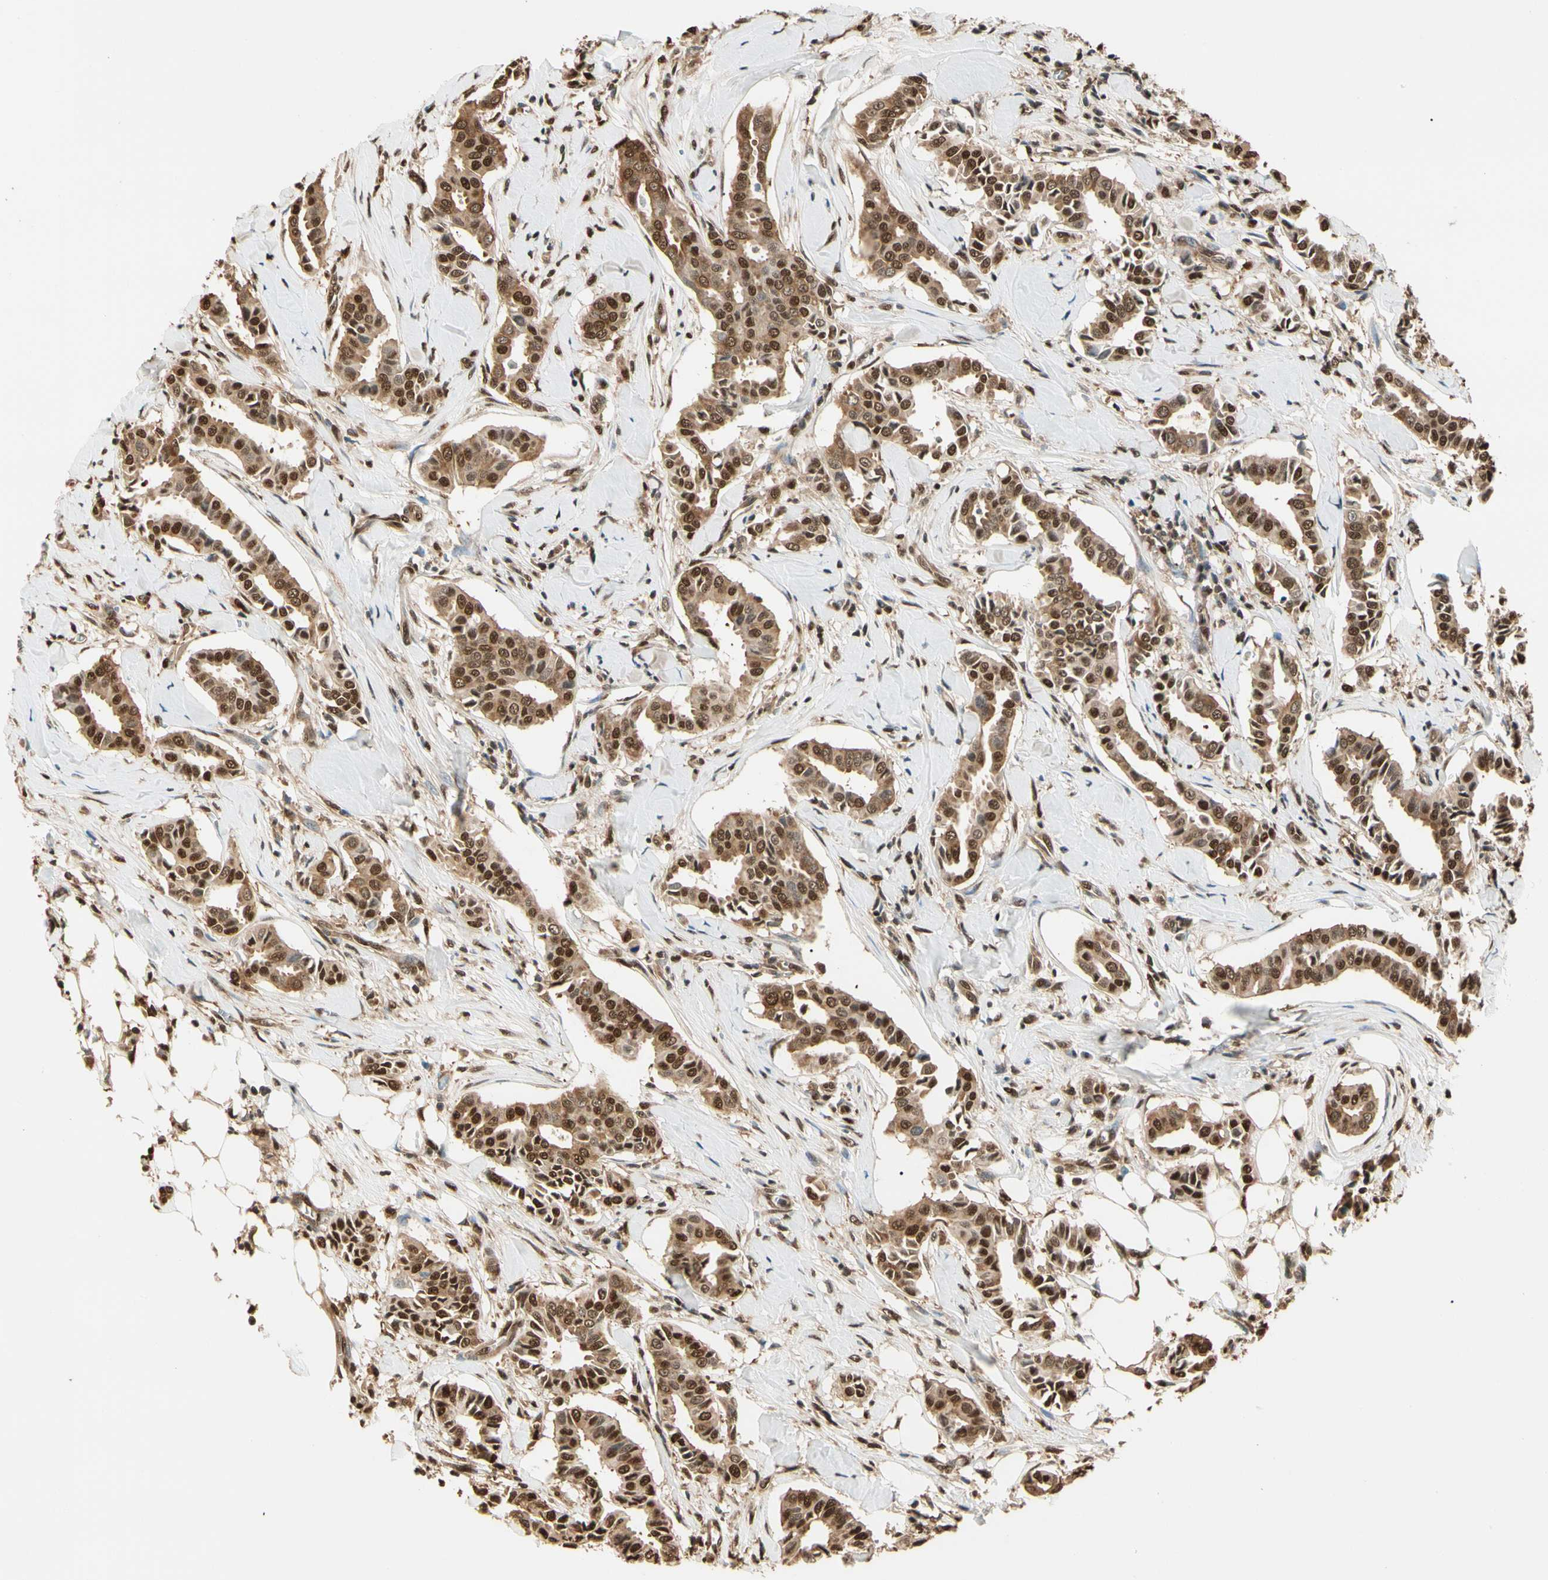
{"staining": {"intensity": "strong", "quantity": ">75%", "location": "cytoplasmic/membranous,nuclear"}, "tissue": "head and neck cancer", "cell_type": "Tumor cells", "image_type": "cancer", "snomed": [{"axis": "morphology", "description": "Adenocarcinoma, NOS"}, {"axis": "topography", "description": "Salivary gland"}, {"axis": "topography", "description": "Head-Neck"}], "caption": "Strong cytoplasmic/membranous and nuclear protein expression is seen in approximately >75% of tumor cells in head and neck cancer.", "gene": "PNCK", "patient": {"sex": "female", "age": 59}}